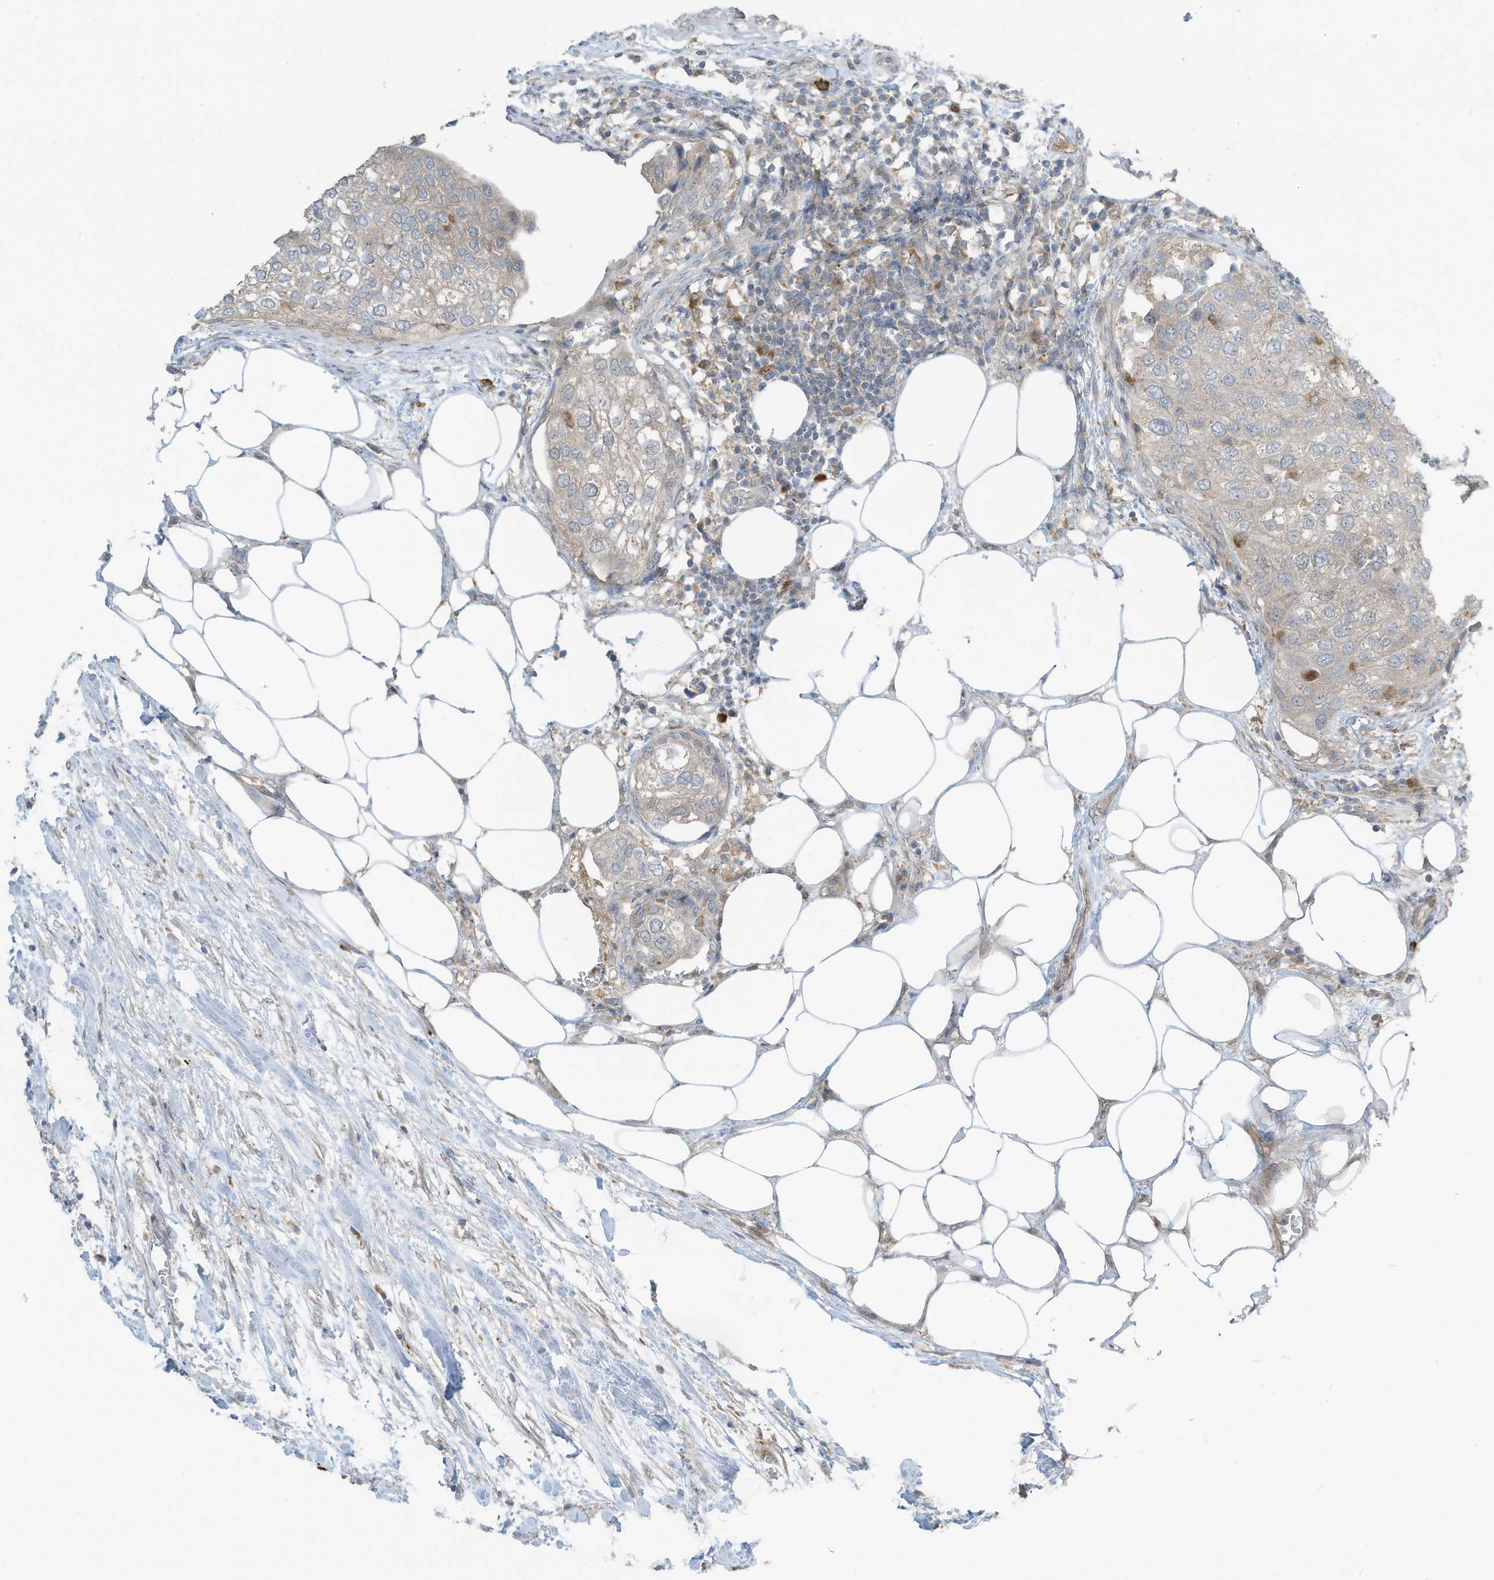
{"staining": {"intensity": "negative", "quantity": "none", "location": "none"}, "tissue": "urothelial cancer", "cell_type": "Tumor cells", "image_type": "cancer", "snomed": [{"axis": "morphology", "description": "Urothelial carcinoma, High grade"}, {"axis": "topography", "description": "Urinary bladder"}], "caption": "Immunohistochemistry (IHC) image of urothelial cancer stained for a protein (brown), which reveals no positivity in tumor cells.", "gene": "DZIP3", "patient": {"sex": "male", "age": 64}}